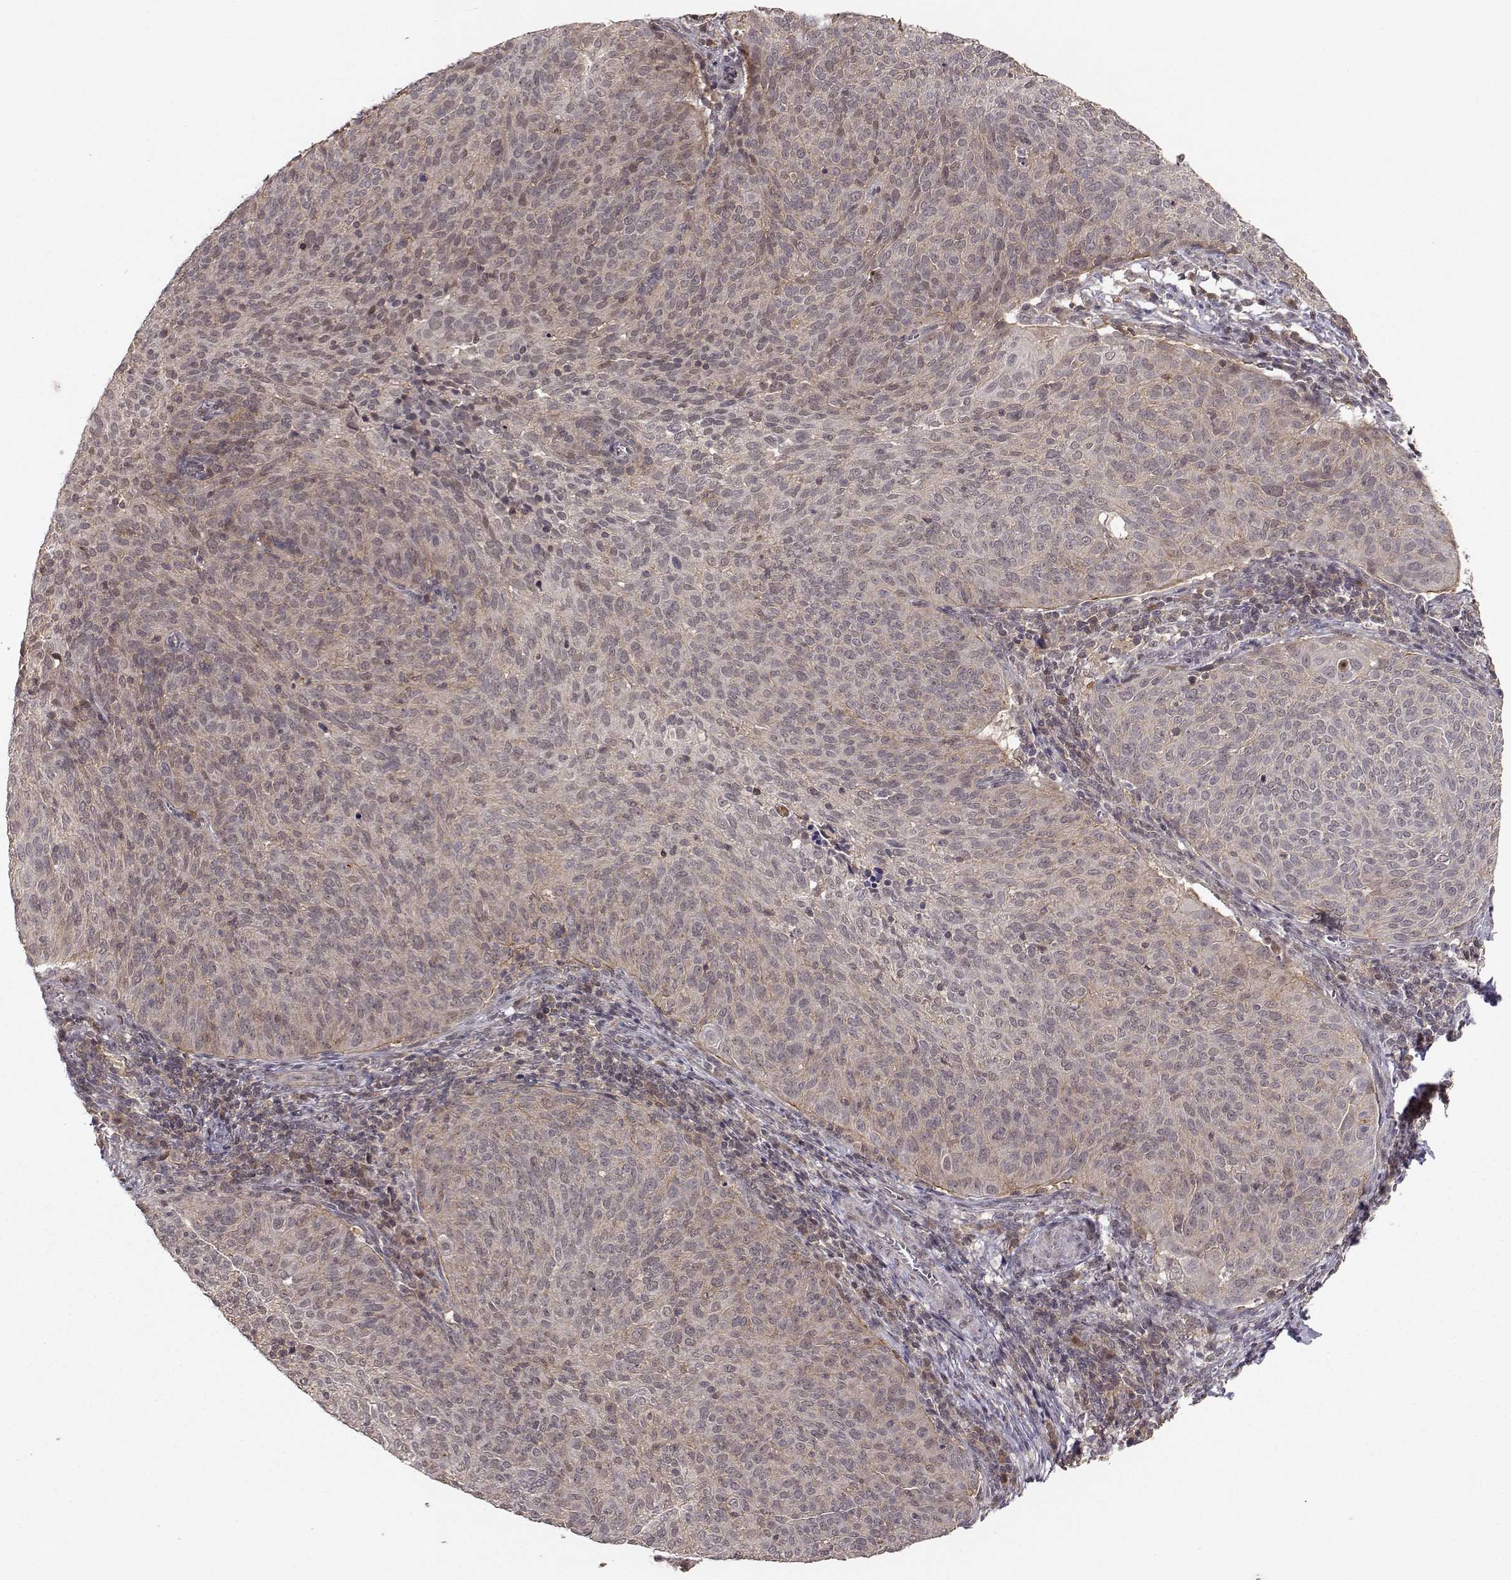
{"staining": {"intensity": "weak", "quantity": ">75%", "location": "cytoplasmic/membranous"}, "tissue": "cervical cancer", "cell_type": "Tumor cells", "image_type": "cancer", "snomed": [{"axis": "morphology", "description": "Squamous cell carcinoma, NOS"}, {"axis": "topography", "description": "Cervix"}], "caption": "Cervical cancer (squamous cell carcinoma) stained with a protein marker displays weak staining in tumor cells.", "gene": "PLEKHG3", "patient": {"sex": "female", "age": 39}}